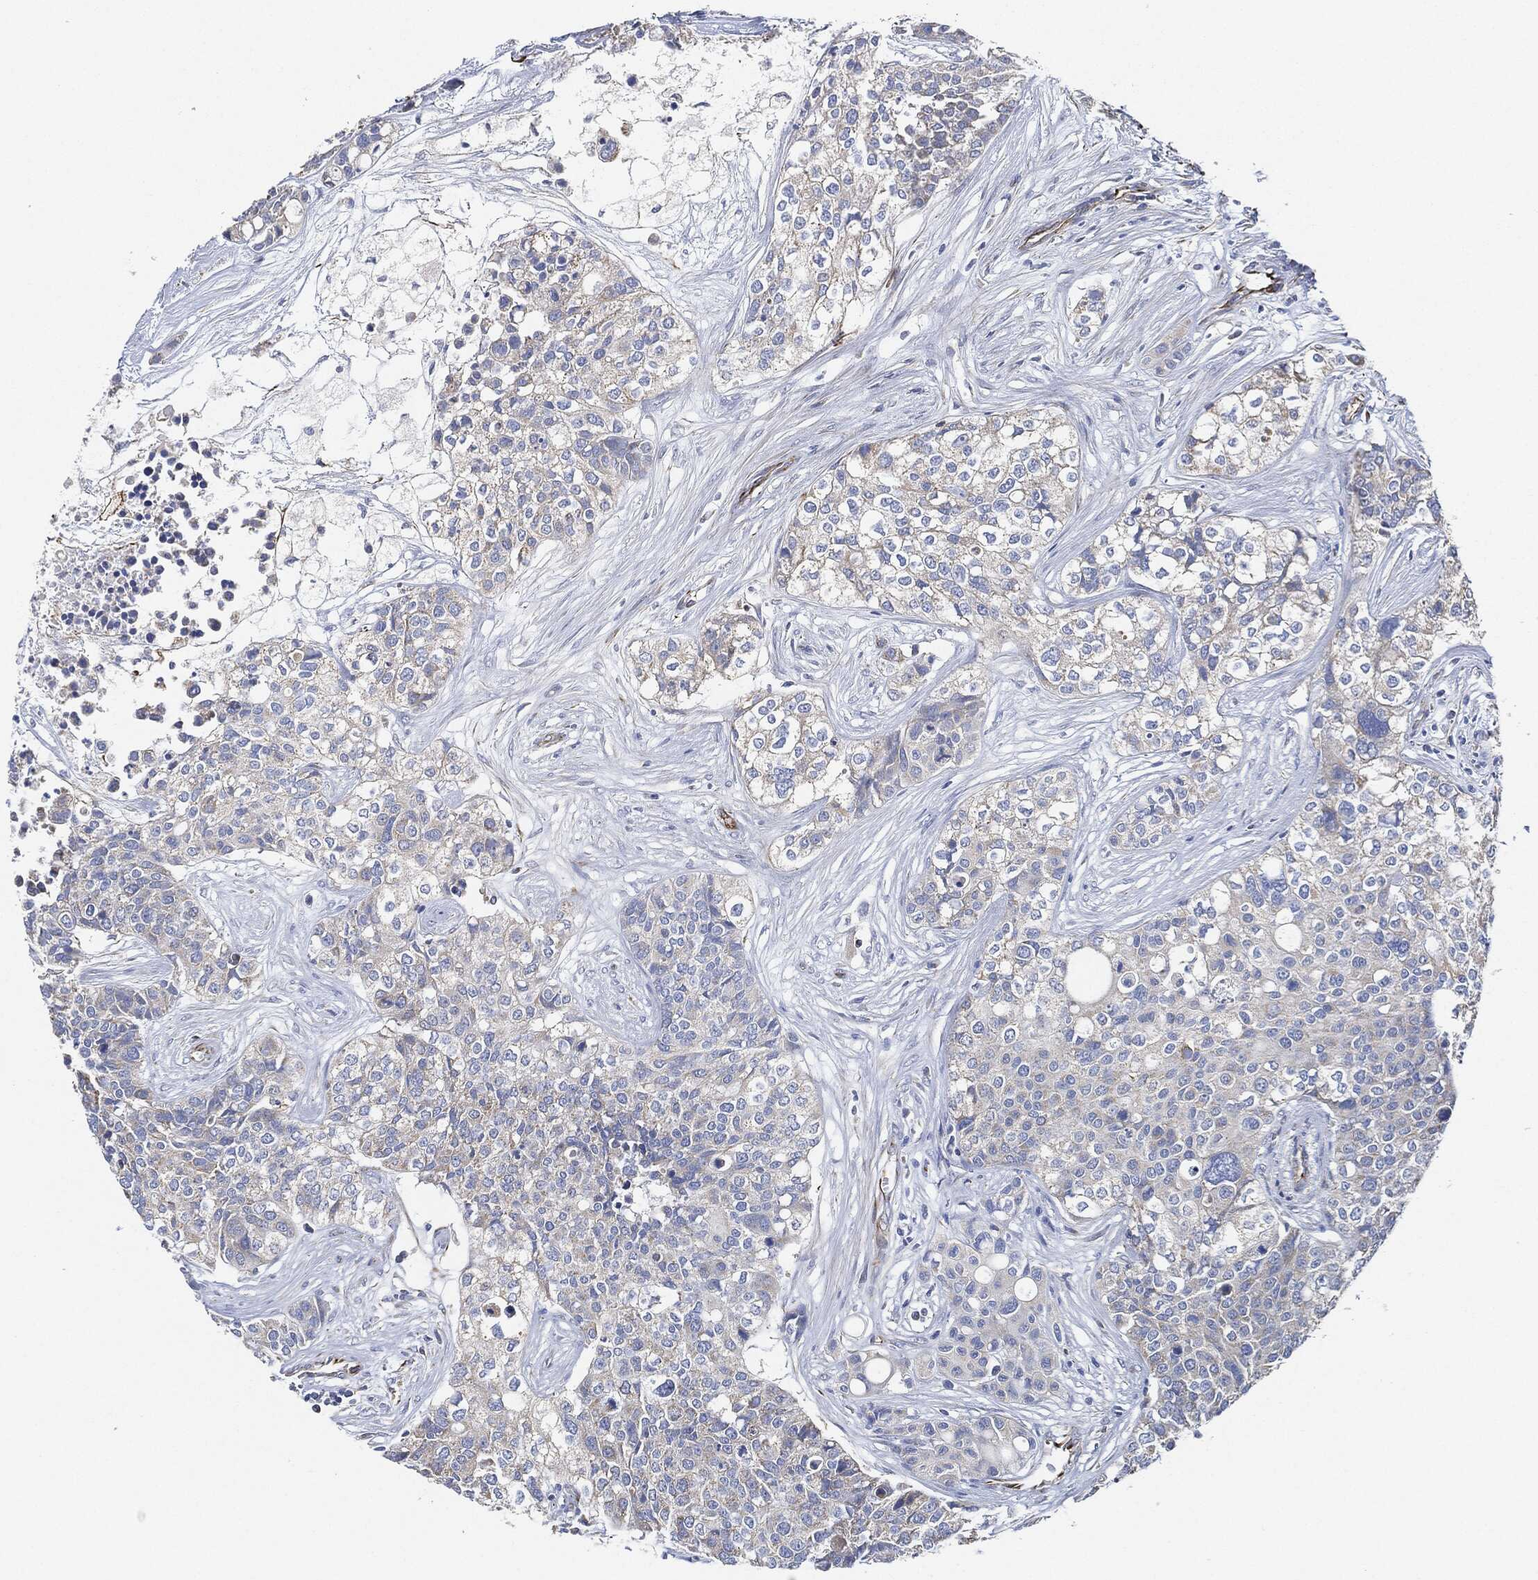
{"staining": {"intensity": "negative", "quantity": "none", "location": "none"}, "tissue": "carcinoid", "cell_type": "Tumor cells", "image_type": "cancer", "snomed": [{"axis": "morphology", "description": "Carcinoid, malignant, NOS"}, {"axis": "topography", "description": "Colon"}], "caption": "An image of malignant carcinoid stained for a protein exhibits no brown staining in tumor cells.", "gene": "THSD1", "patient": {"sex": "male", "age": 81}}